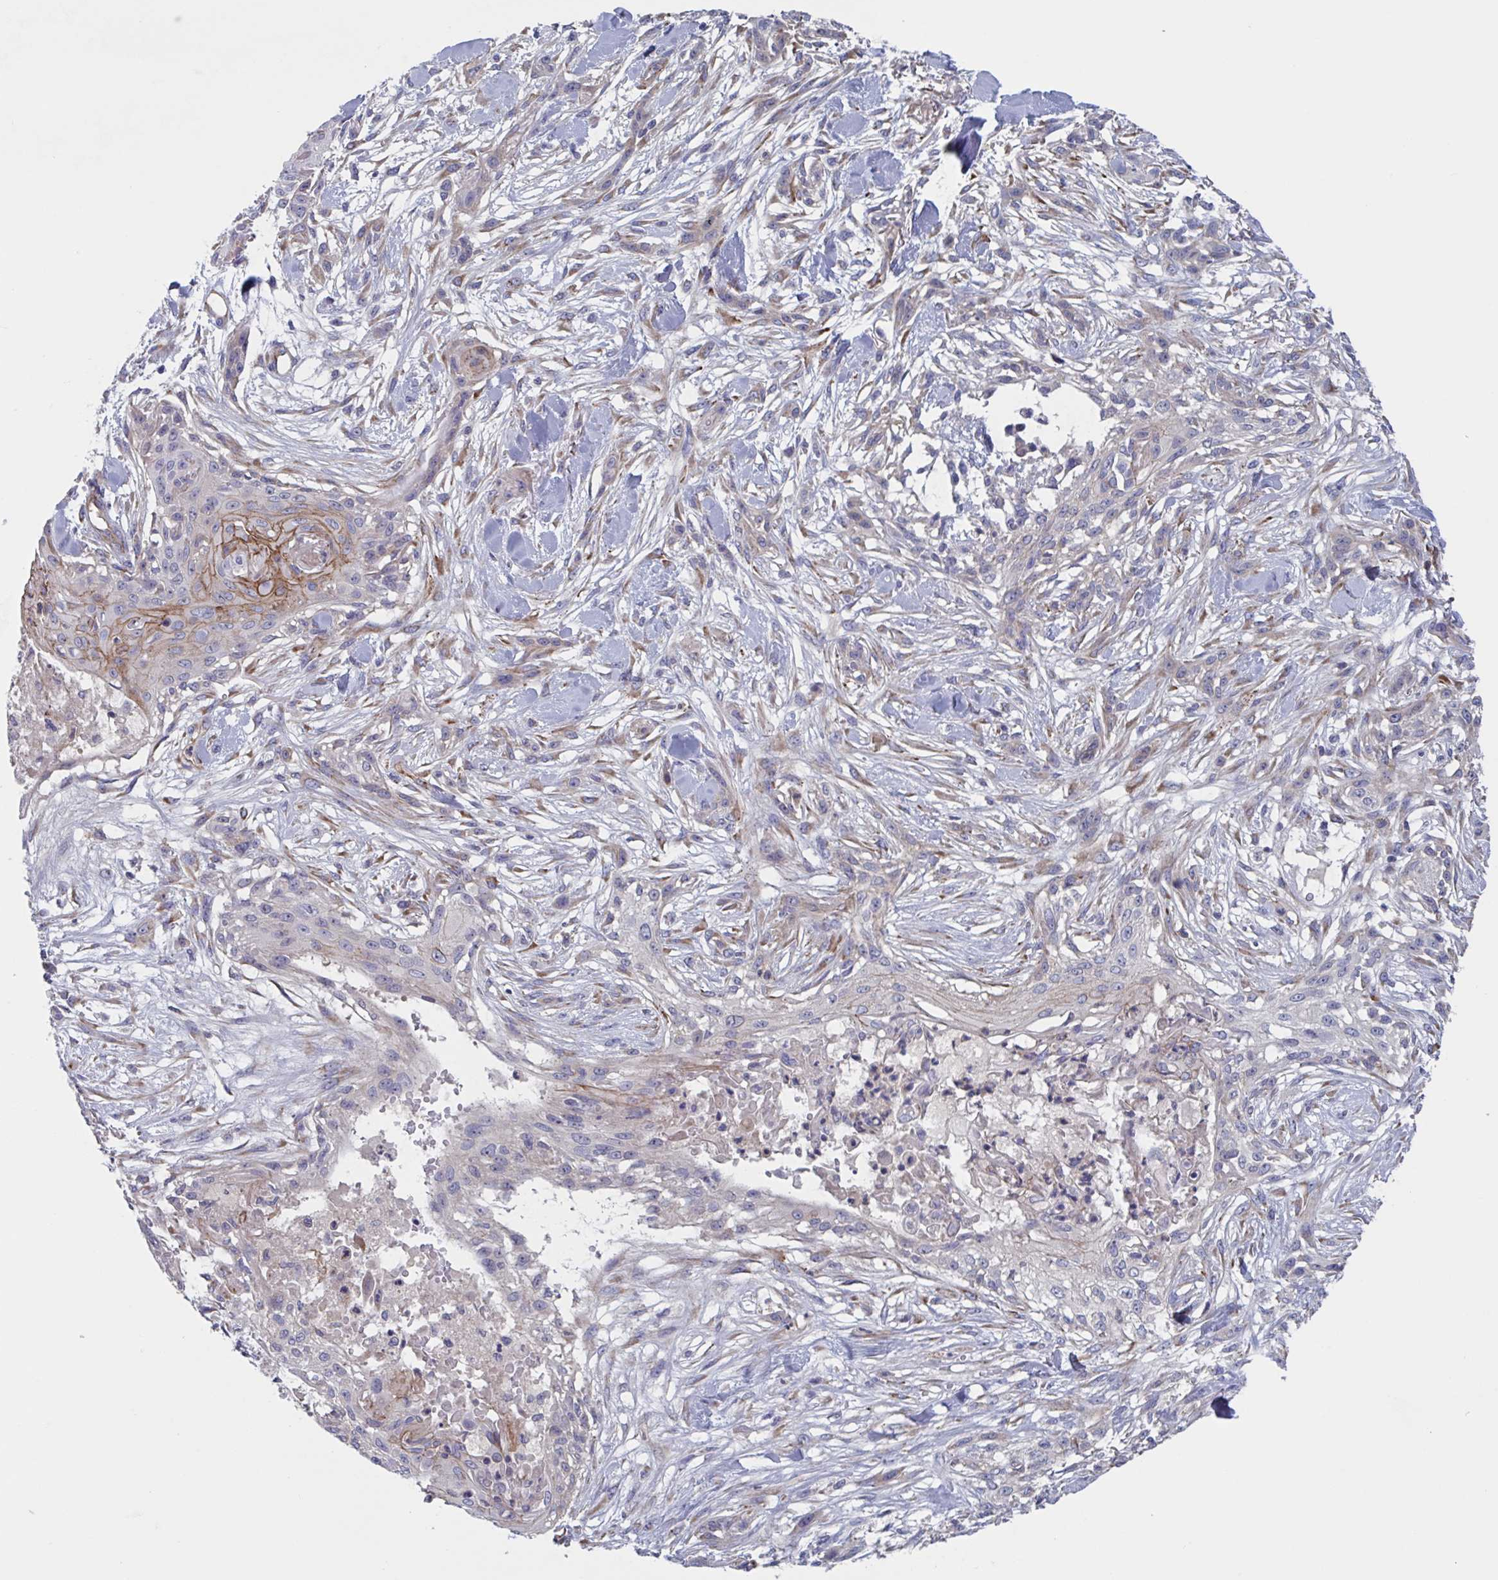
{"staining": {"intensity": "moderate", "quantity": "<25%", "location": "cytoplasmic/membranous"}, "tissue": "skin cancer", "cell_type": "Tumor cells", "image_type": "cancer", "snomed": [{"axis": "morphology", "description": "Squamous cell carcinoma, NOS"}, {"axis": "topography", "description": "Skin"}], "caption": "Brown immunohistochemical staining in human skin cancer (squamous cell carcinoma) reveals moderate cytoplasmic/membranous expression in about <25% of tumor cells. The staining was performed using DAB to visualize the protein expression in brown, while the nuclei were stained in blue with hematoxylin (Magnification: 20x).", "gene": "ST14", "patient": {"sex": "female", "age": 59}}